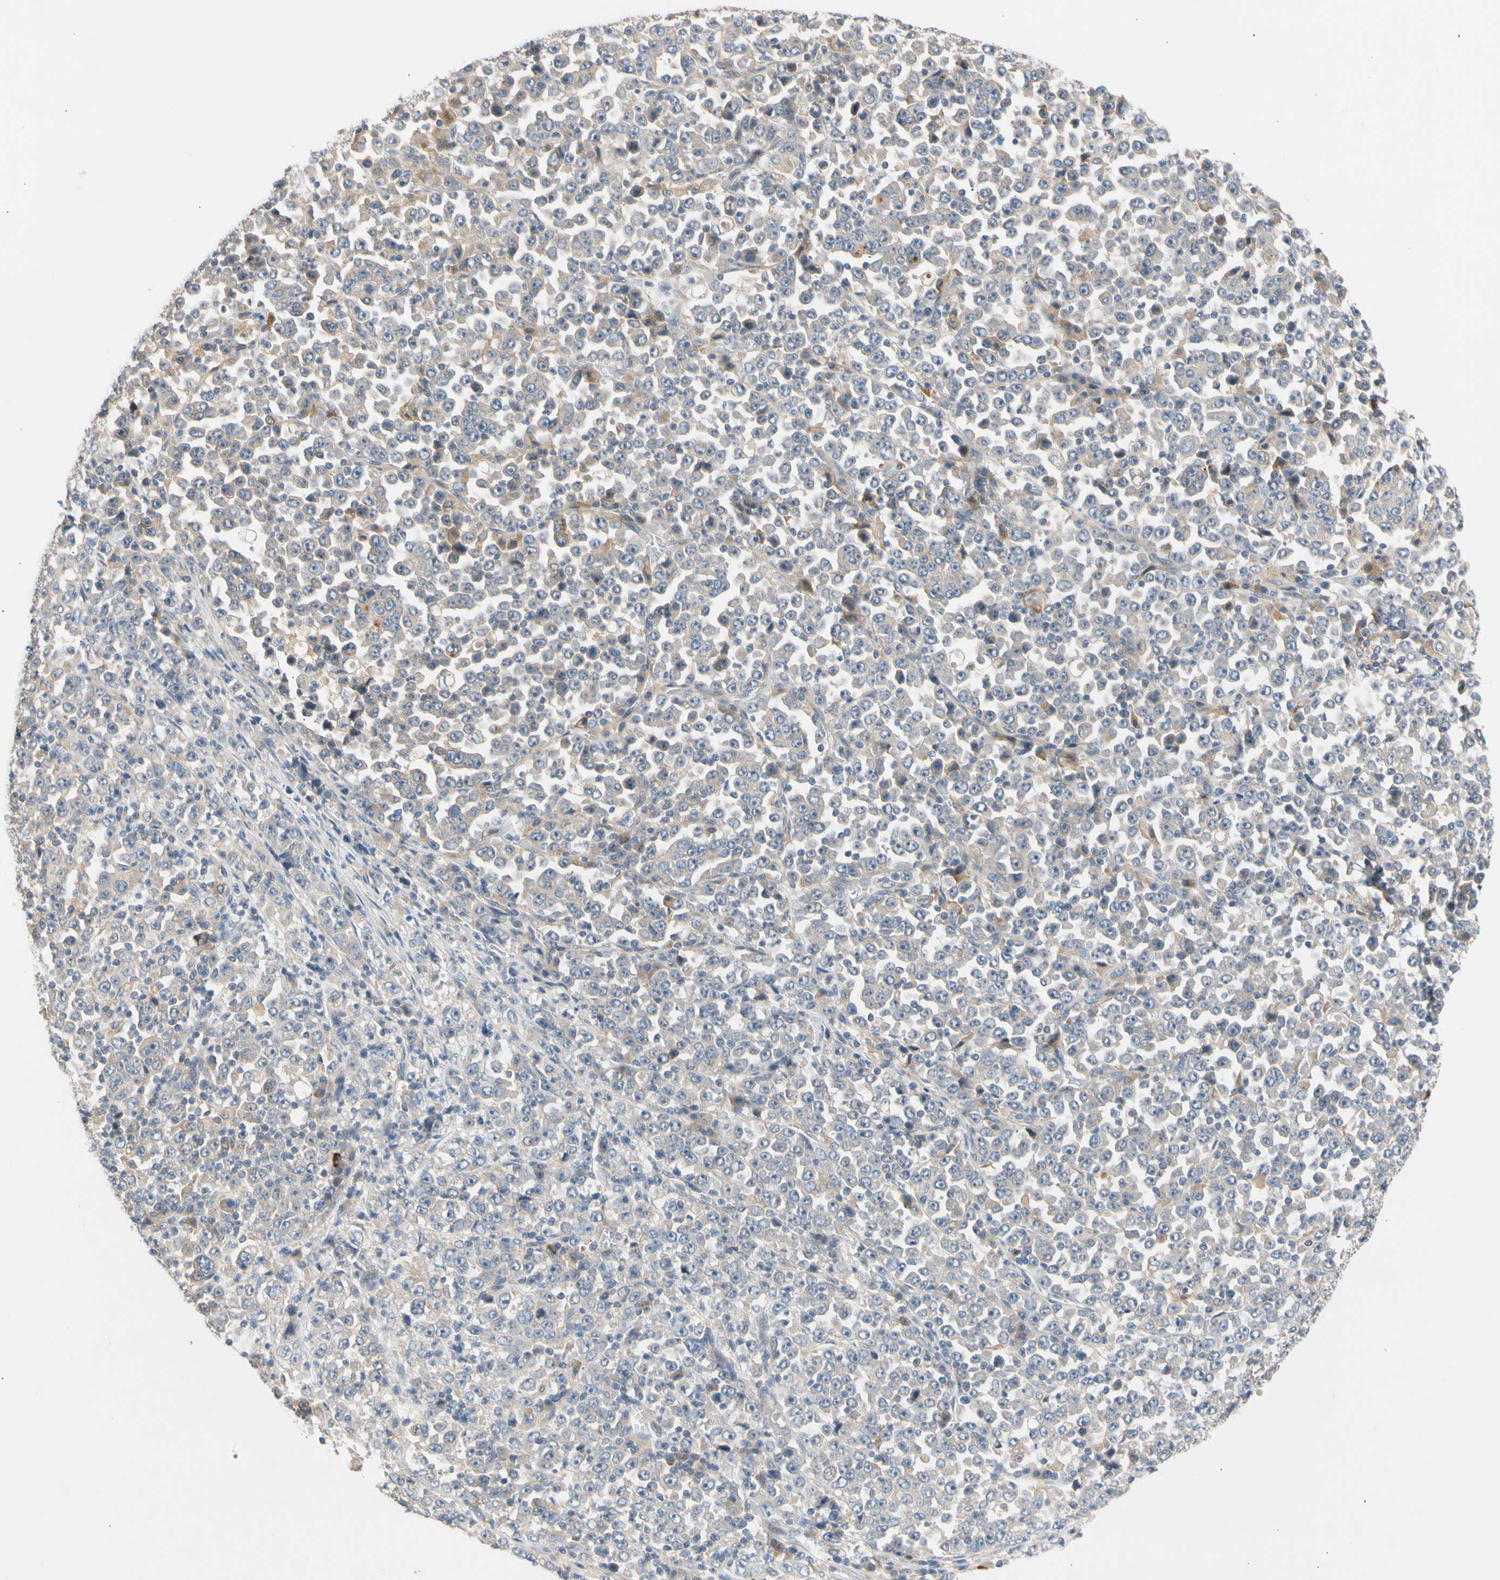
{"staining": {"intensity": "weak", "quantity": "<25%", "location": "cytoplasmic/membranous"}, "tissue": "stomach cancer", "cell_type": "Tumor cells", "image_type": "cancer", "snomed": [{"axis": "morphology", "description": "Normal tissue, NOS"}, {"axis": "morphology", "description": "Adenocarcinoma, NOS"}, {"axis": "topography", "description": "Stomach, upper"}, {"axis": "topography", "description": "Stomach"}], "caption": "The histopathology image demonstrates no staining of tumor cells in adenocarcinoma (stomach).", "gene": "CNST", "patient": {"sex": "male", "age": 59}}